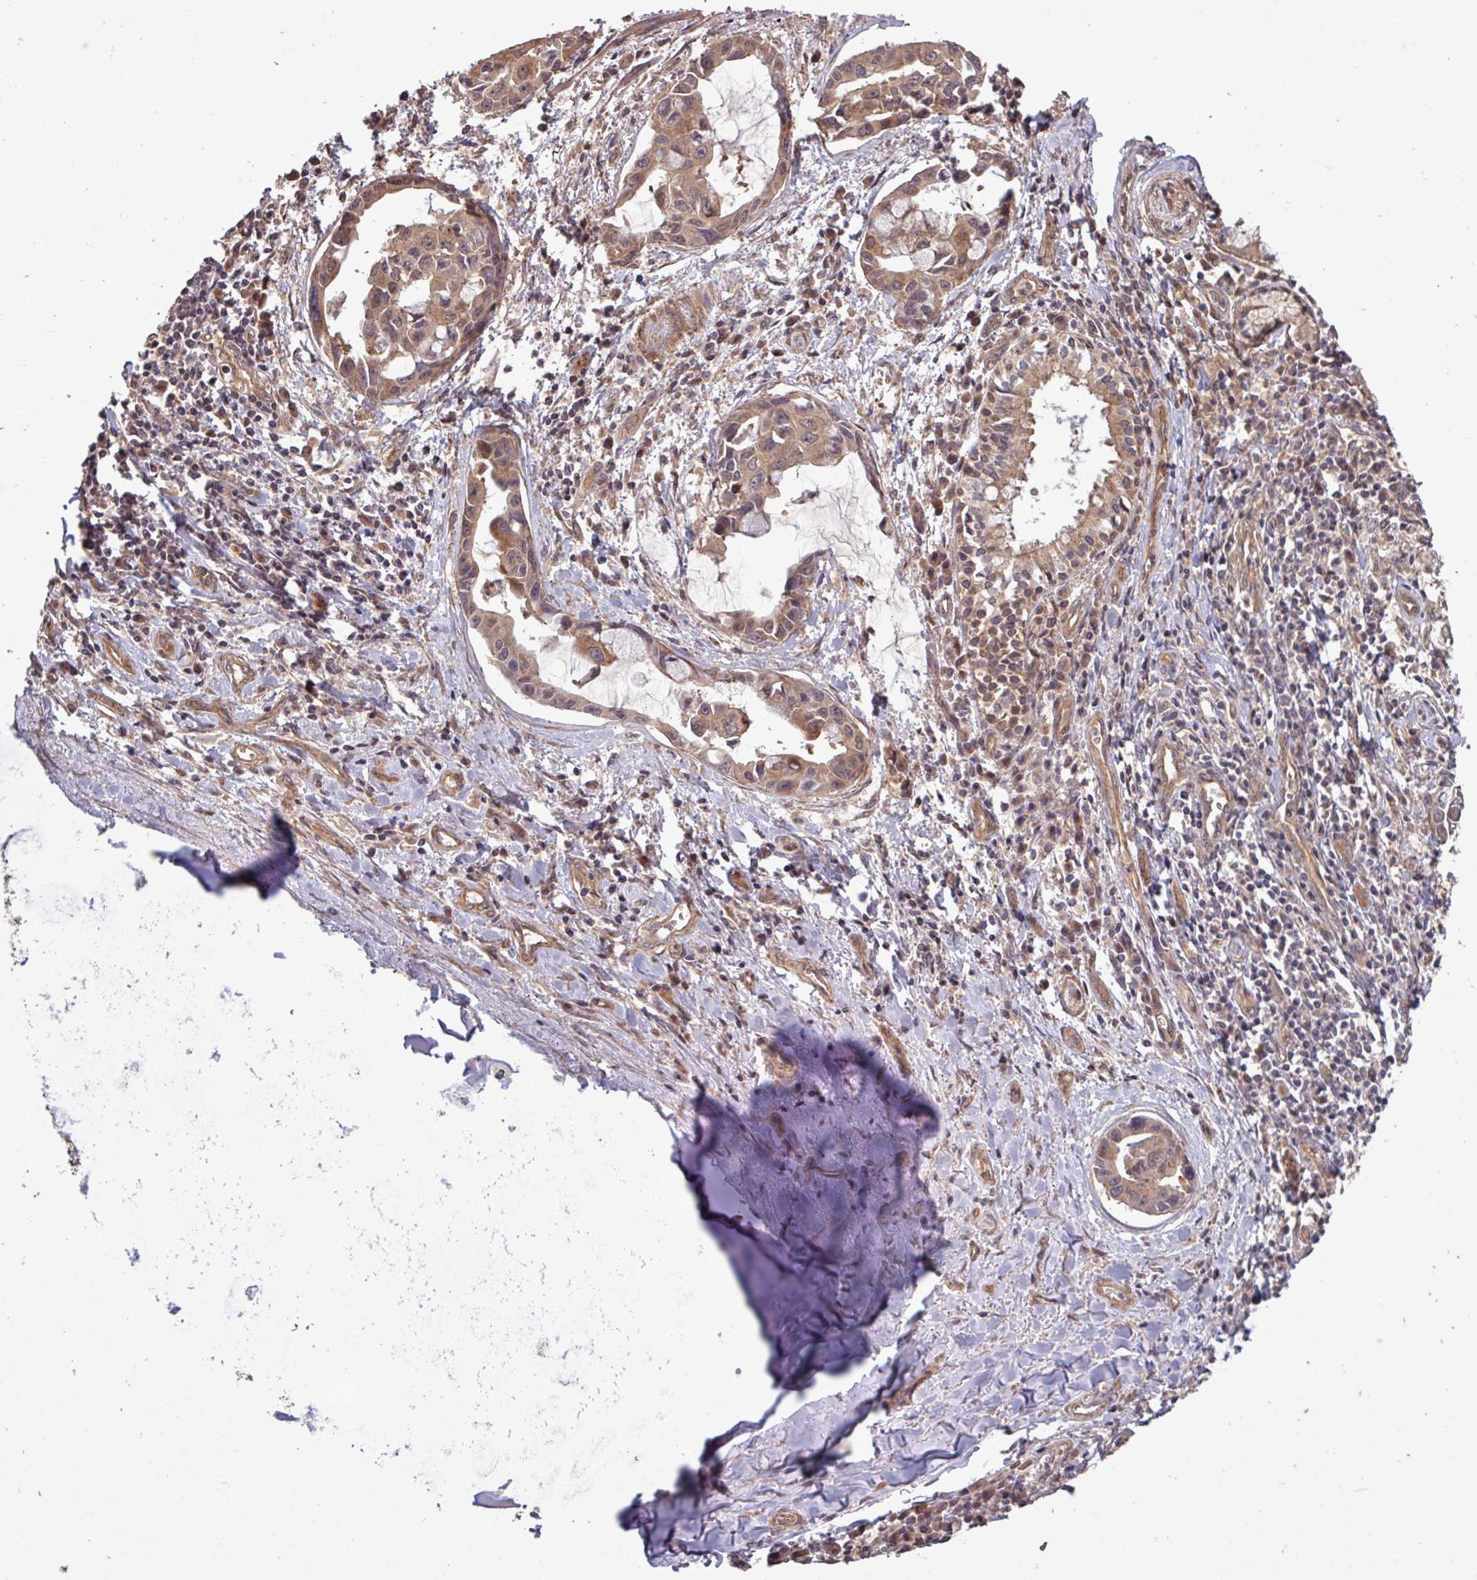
{"staining": {"intensity": "moderate", "quantity": ">75%", "location": "cytoplasmic/membranous"}, "tissue": "lung cancer", "cell_type": "Tumor cells", "image_type": "cancer", "snomed": [{"axis": "morphology", "description": "Adenocarcinoma, NOS"}, {"axis": "topography", "description": "Lung"}], "caption": "Lung cancer was stained to show a protein in brown. There is medium levels of moderate cytoplasmic/membranous staining in about >75% of tumor cells.", "gene": "TRABD2A", "patient": {"sex": "male", "age": 64}}